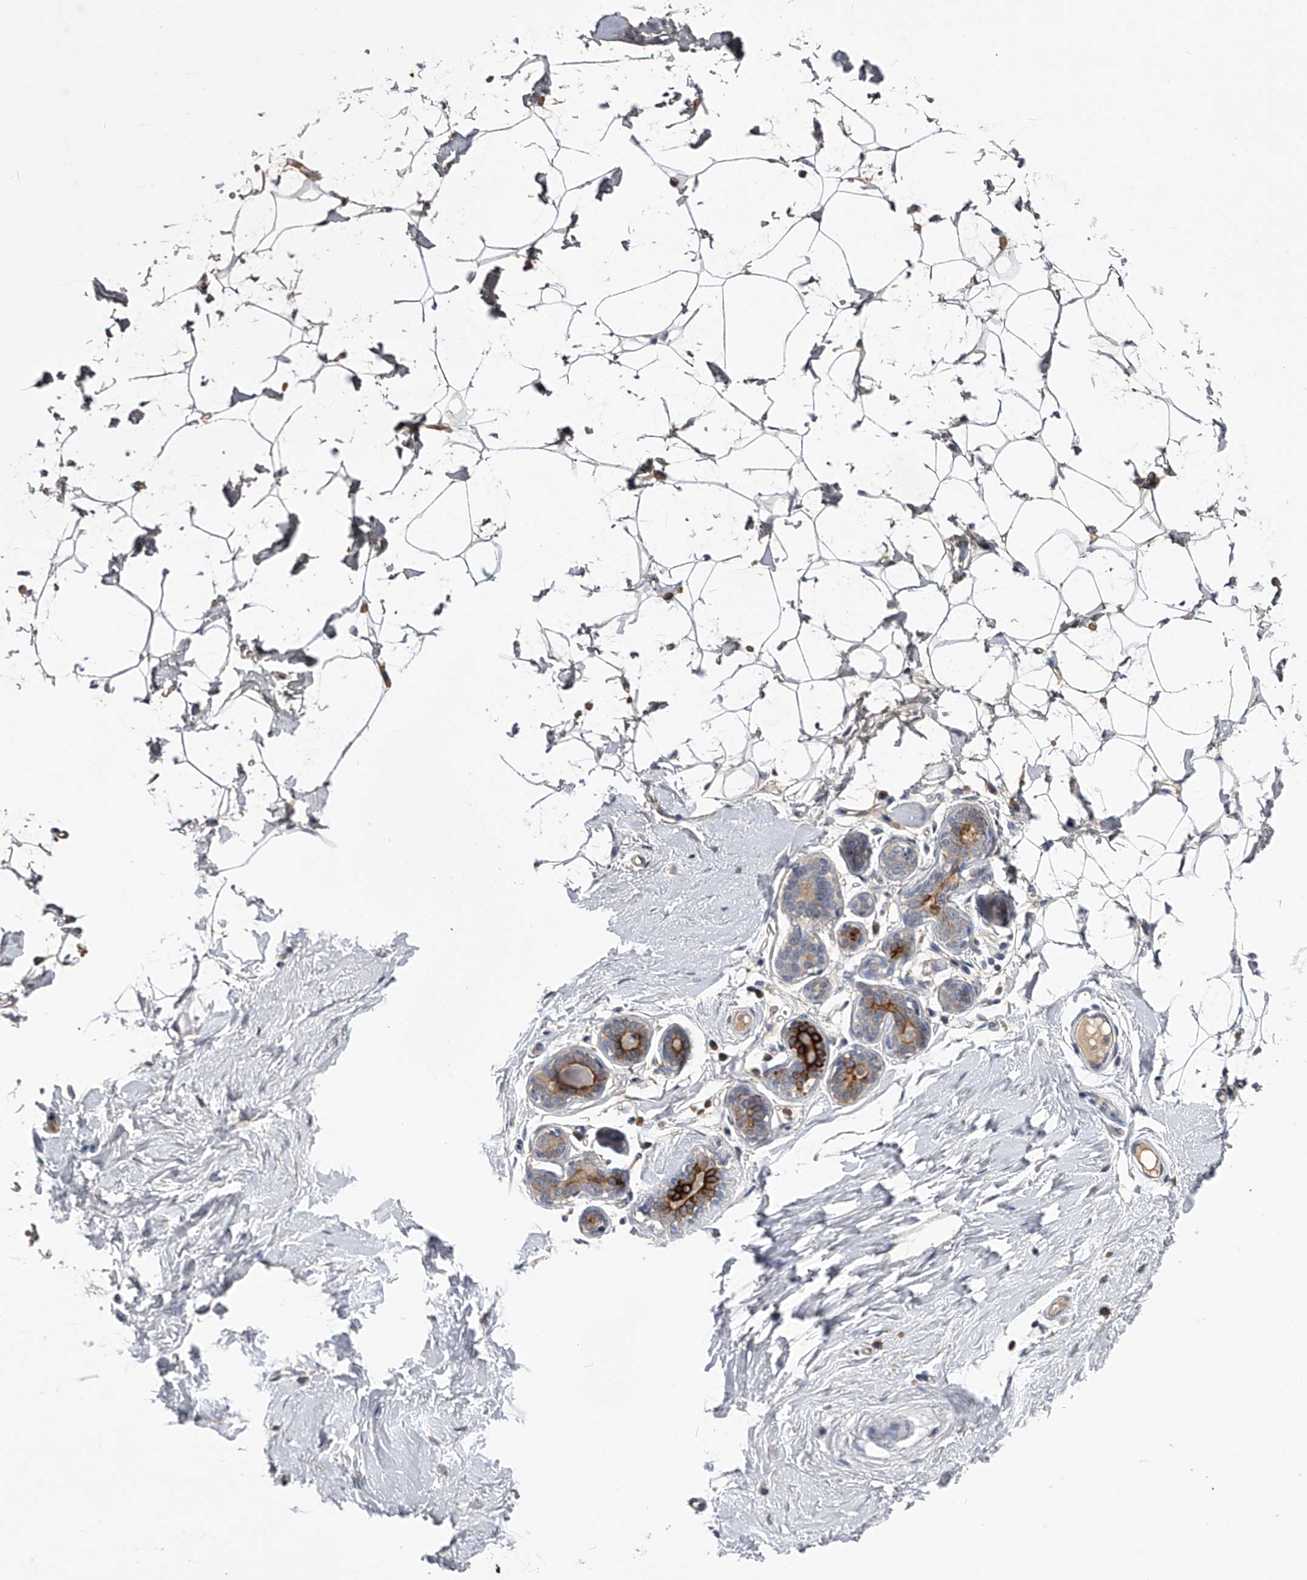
{"staining": {"intensity": "negative", "quantity": "none", "location": "none"}, "tissue": "adipose tissue", "cell_type": "Adipocytes", "image_type": "normal", "snomed": [{"axis": "morphology", "description": "Normal tissue, NOS"}, {"axis": "topography", "description": "Breast"}], "caption": "DAB (3,3'-diaminobenzidine) immunohistochemical staining of unremarkable human adipose tissue shows no significant positivity in adipocytes.", "gene": "MDN1", "patient": {"sex": "female", "age": 23}}